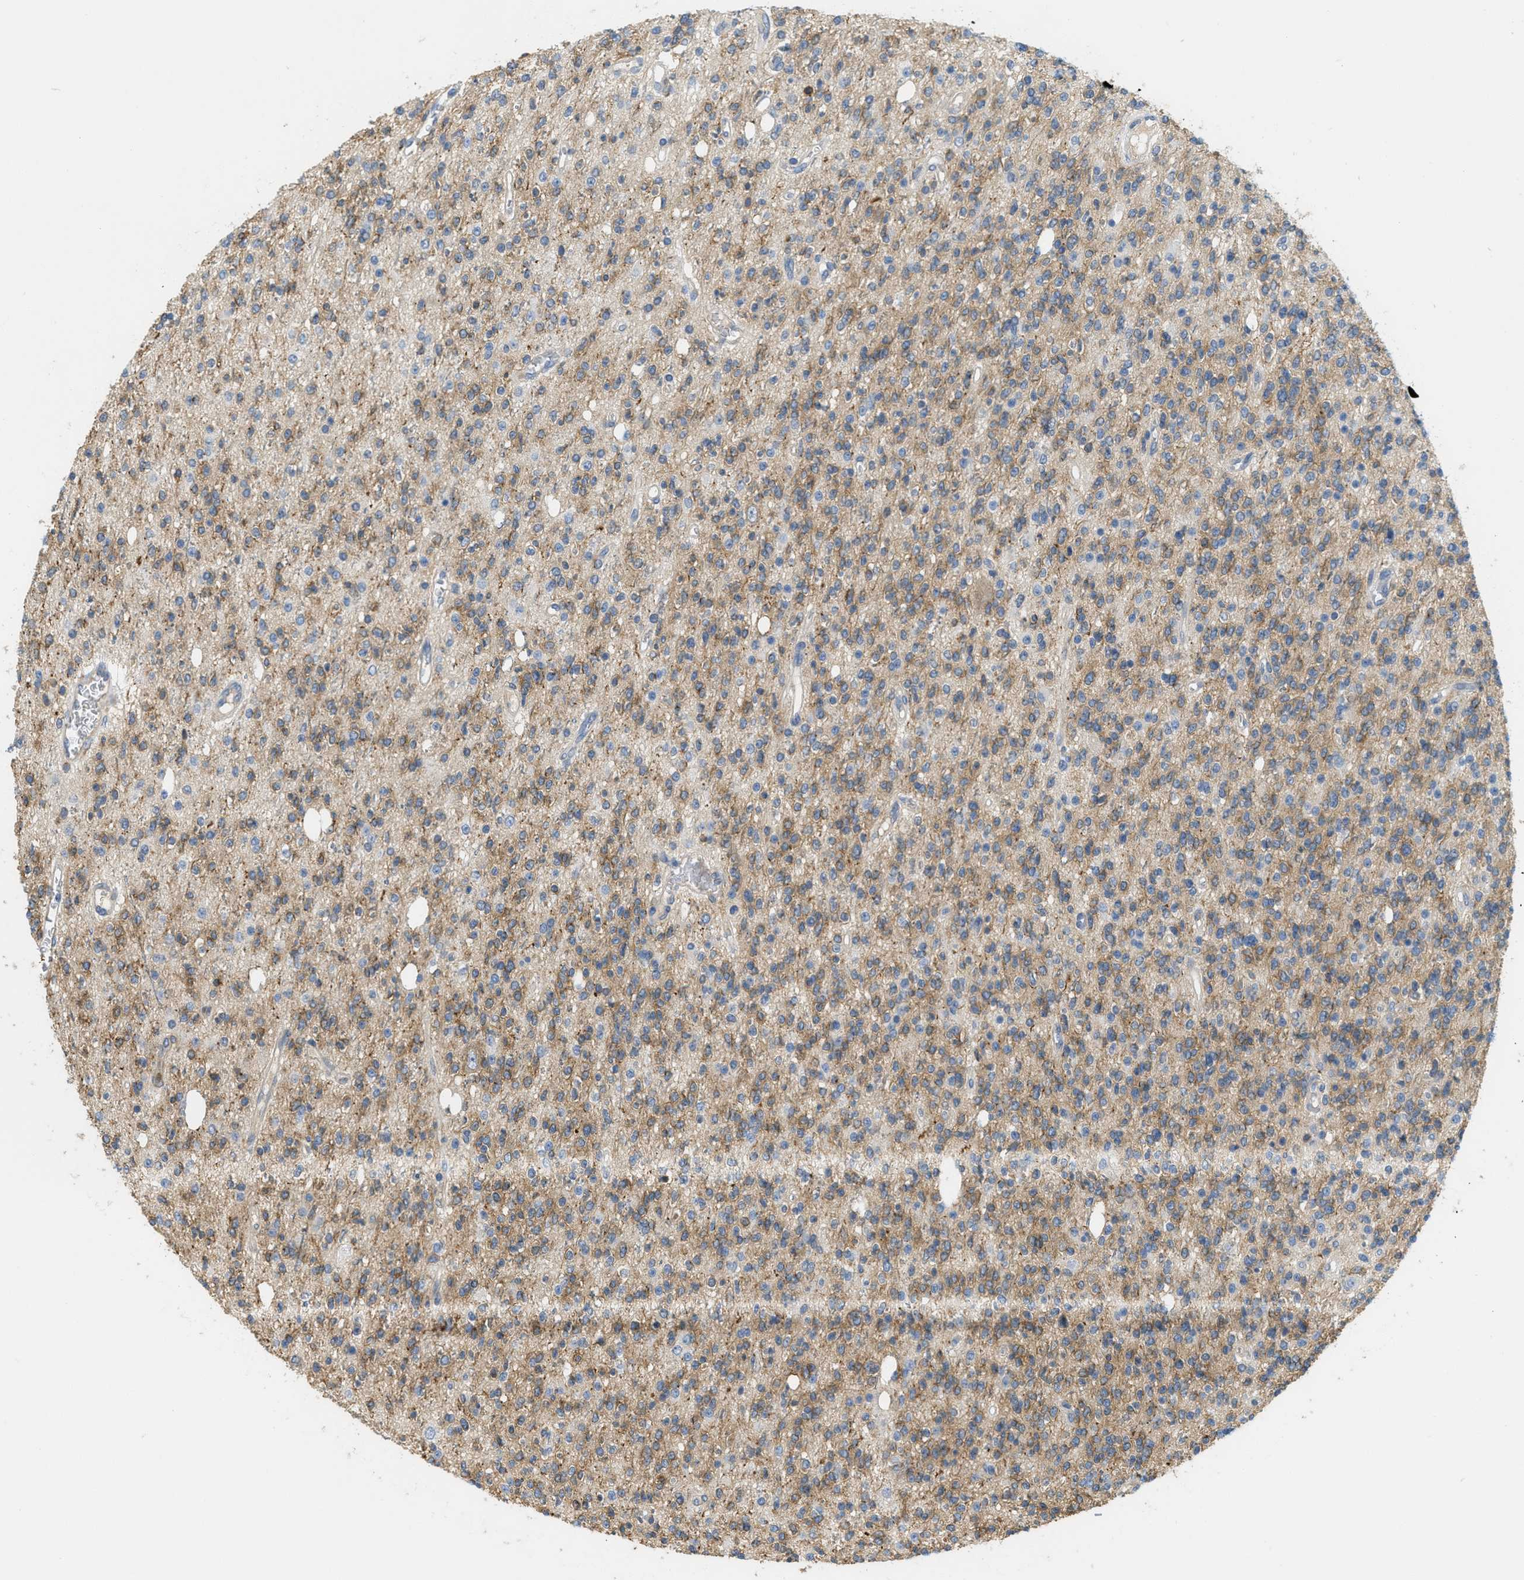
{"staining": {"intensity": "weak", "quantity": ">75%", "location": "cytoplasmic/membranous"}, "tissue": "glioma", "cell_type": "Tumor cells", "image_type": "cancer", "snomed": [{"axis": "morphology", "description": "Glioma, malignant, High grade"}, {"axis": "topography", "description": "Brain"}], "caption": "Immunohistochemistry (IHC) of human glioma exhibits low levels of weak cytoplasmic/membranous expression in approximately >75% of tumor cells. The staining was performed using DAB, with brown indicating positive protein expression. Nuclei are stained blue with hematoxylin.", "gene": "GRIK2", "patient": {"sex": "male", "age": 34}}